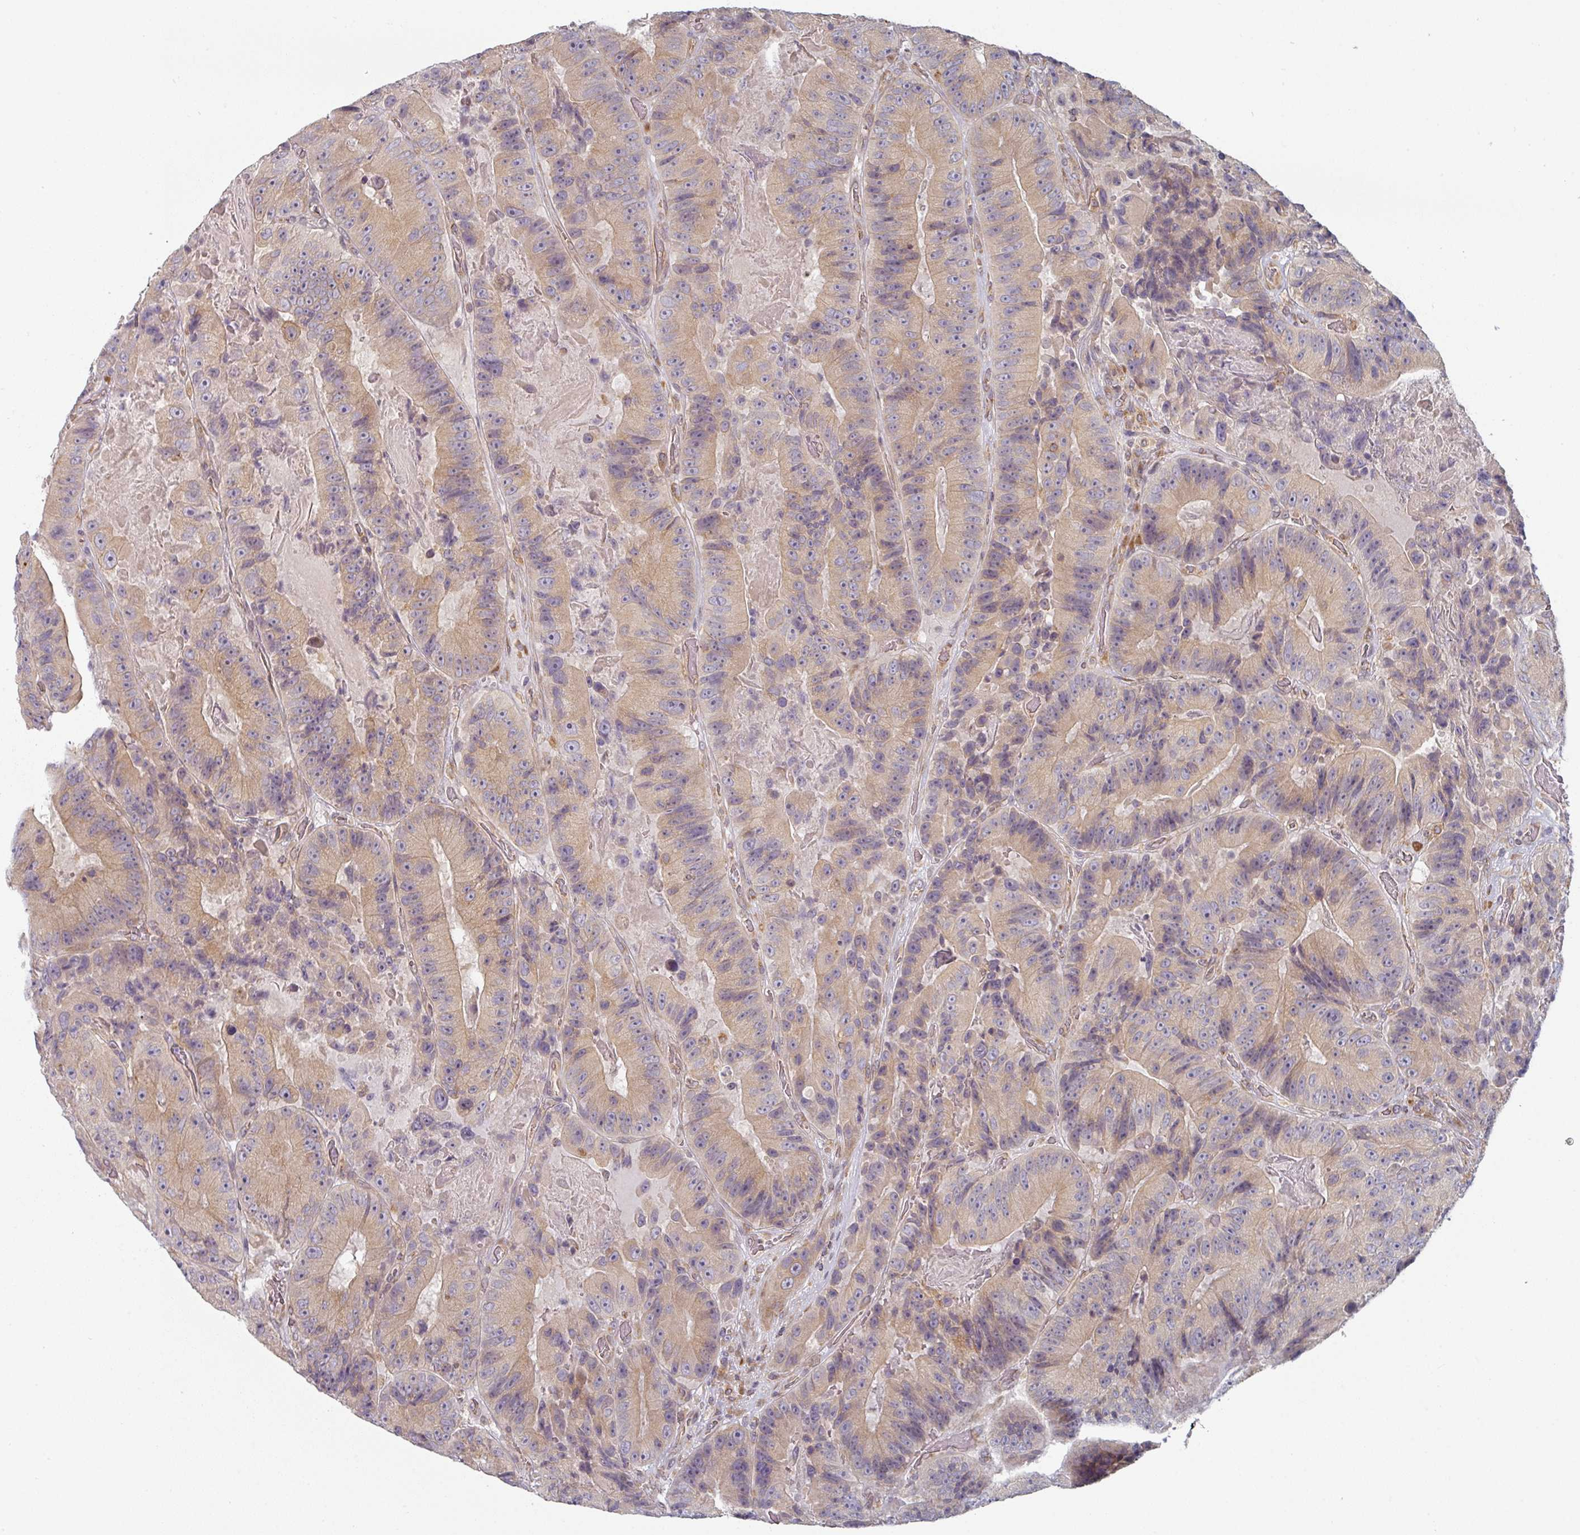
{"staining": {"intensity": "moderate", "quantity": ">75%", "location": "cytoplasmic/membranous"}, "tissue": "colorectal cancer", "cell_type": "Tumor cells", "image_type": "cancer", "snomed": [{"axis": "morphology", "description": "Adenocarcinoma, NOS"}, {"axis": "topography", "description": "Colon"}], "caption": "A histopathology image showing moderate cytoplasmic/membranous positivity in about >75% of tumor cells in colorectal adenocarcinoma, as visualized by brown immunohistochemical staining.", "gene": "TAPT1", "patient": {"sex": "female", "age": 86}}